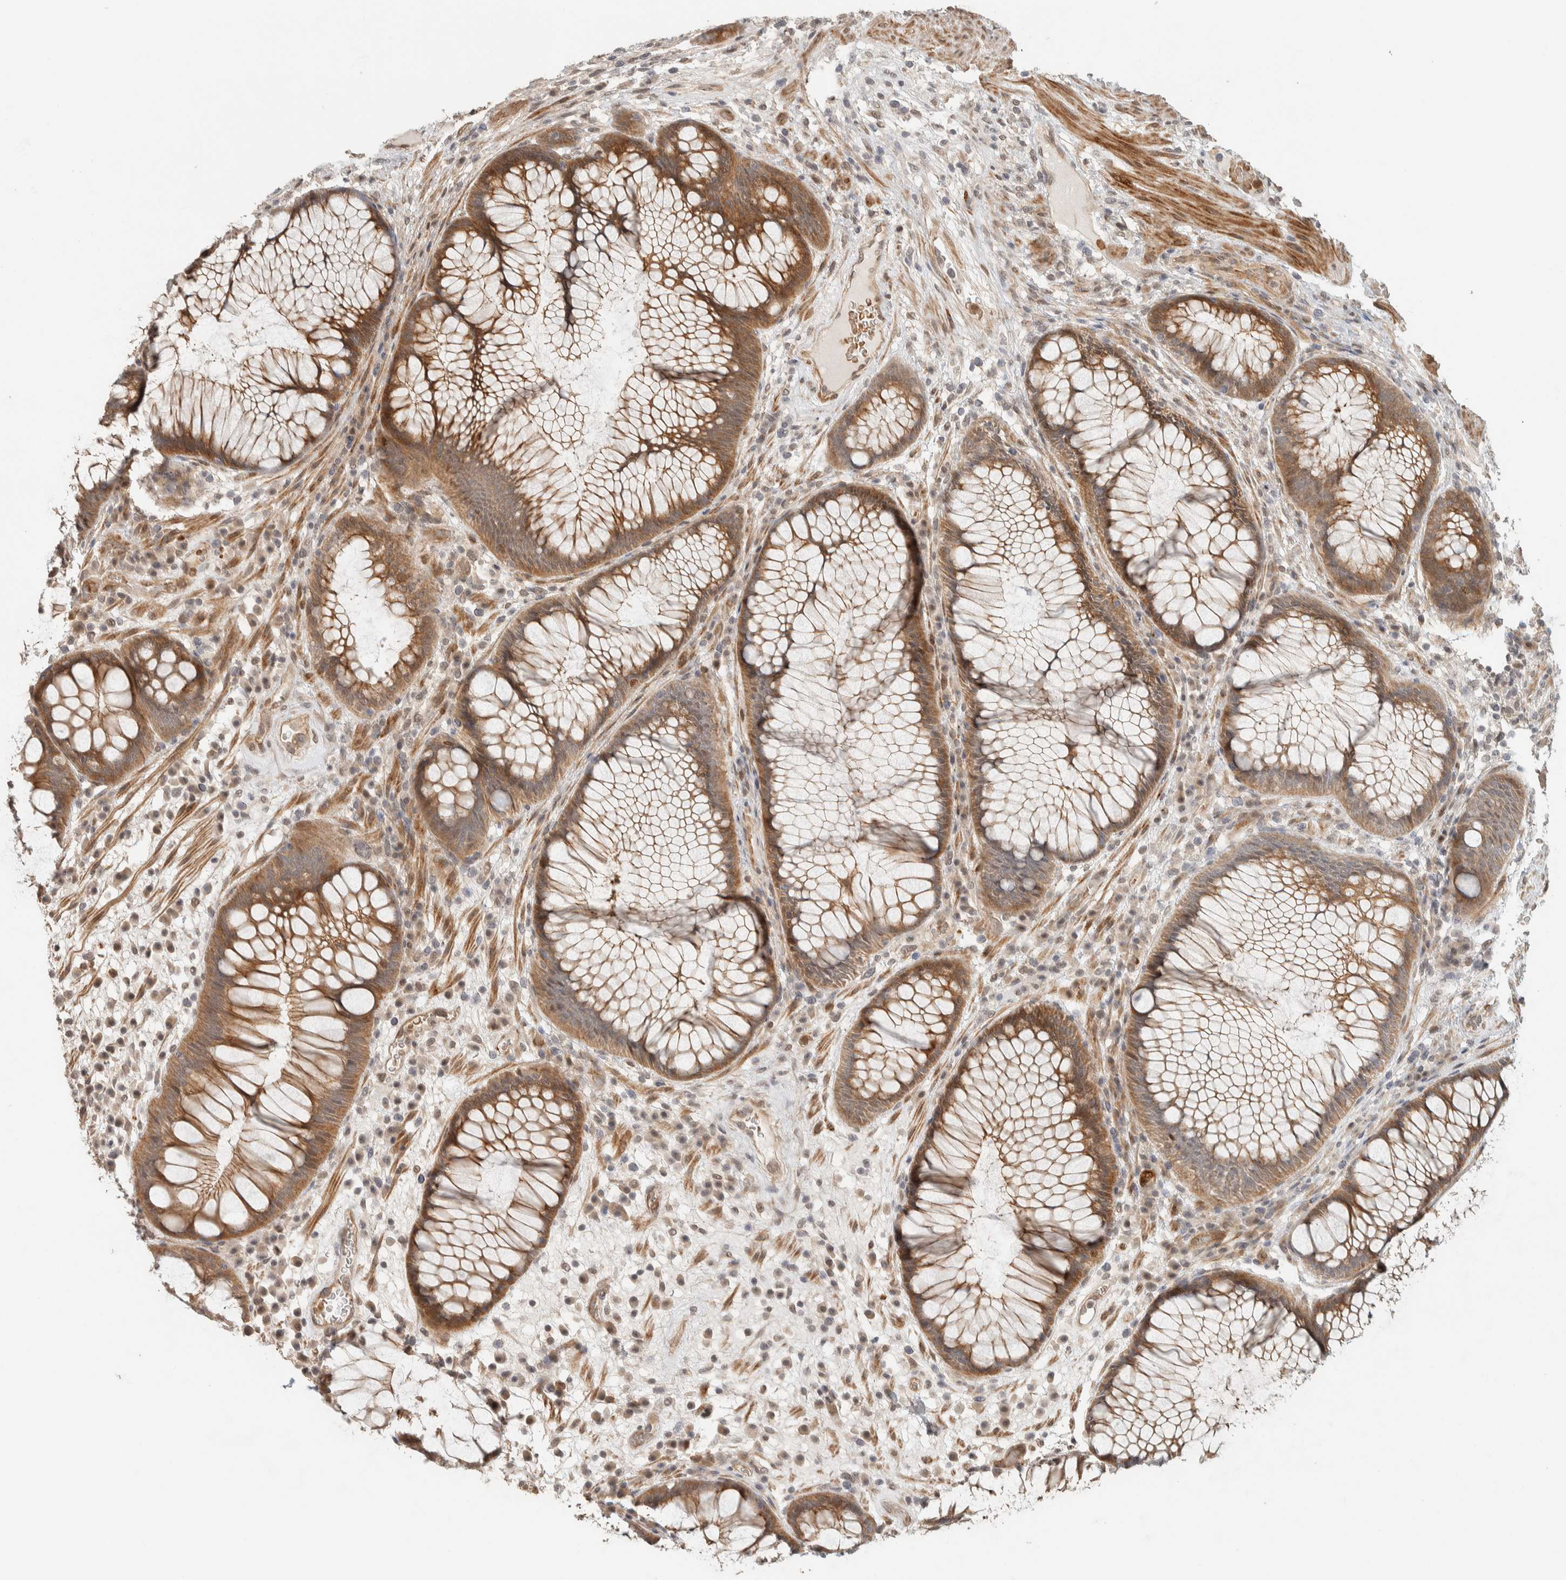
{"staining": {"intensity": "moderate", "quantity": ">75%", "location": "cytoplasmic/membranous"}, "tissue": "rectum", "cell_type": "Glandular cells", "image_type": "normal", "snomed": [{"axis": "morphology", "description": "Normal tissue, NOS"}, {"axis": "topography", "description": "Rectum"}], "caption": "This photomicrograph exhibits immunohistochemistry staining of benign rectum, with medium moderate cytoplasmic/membranous staining in approximately >75% of glandular cells.", "gene": "ZBTB2", "patient": {"sex": "male", "age": 51}}